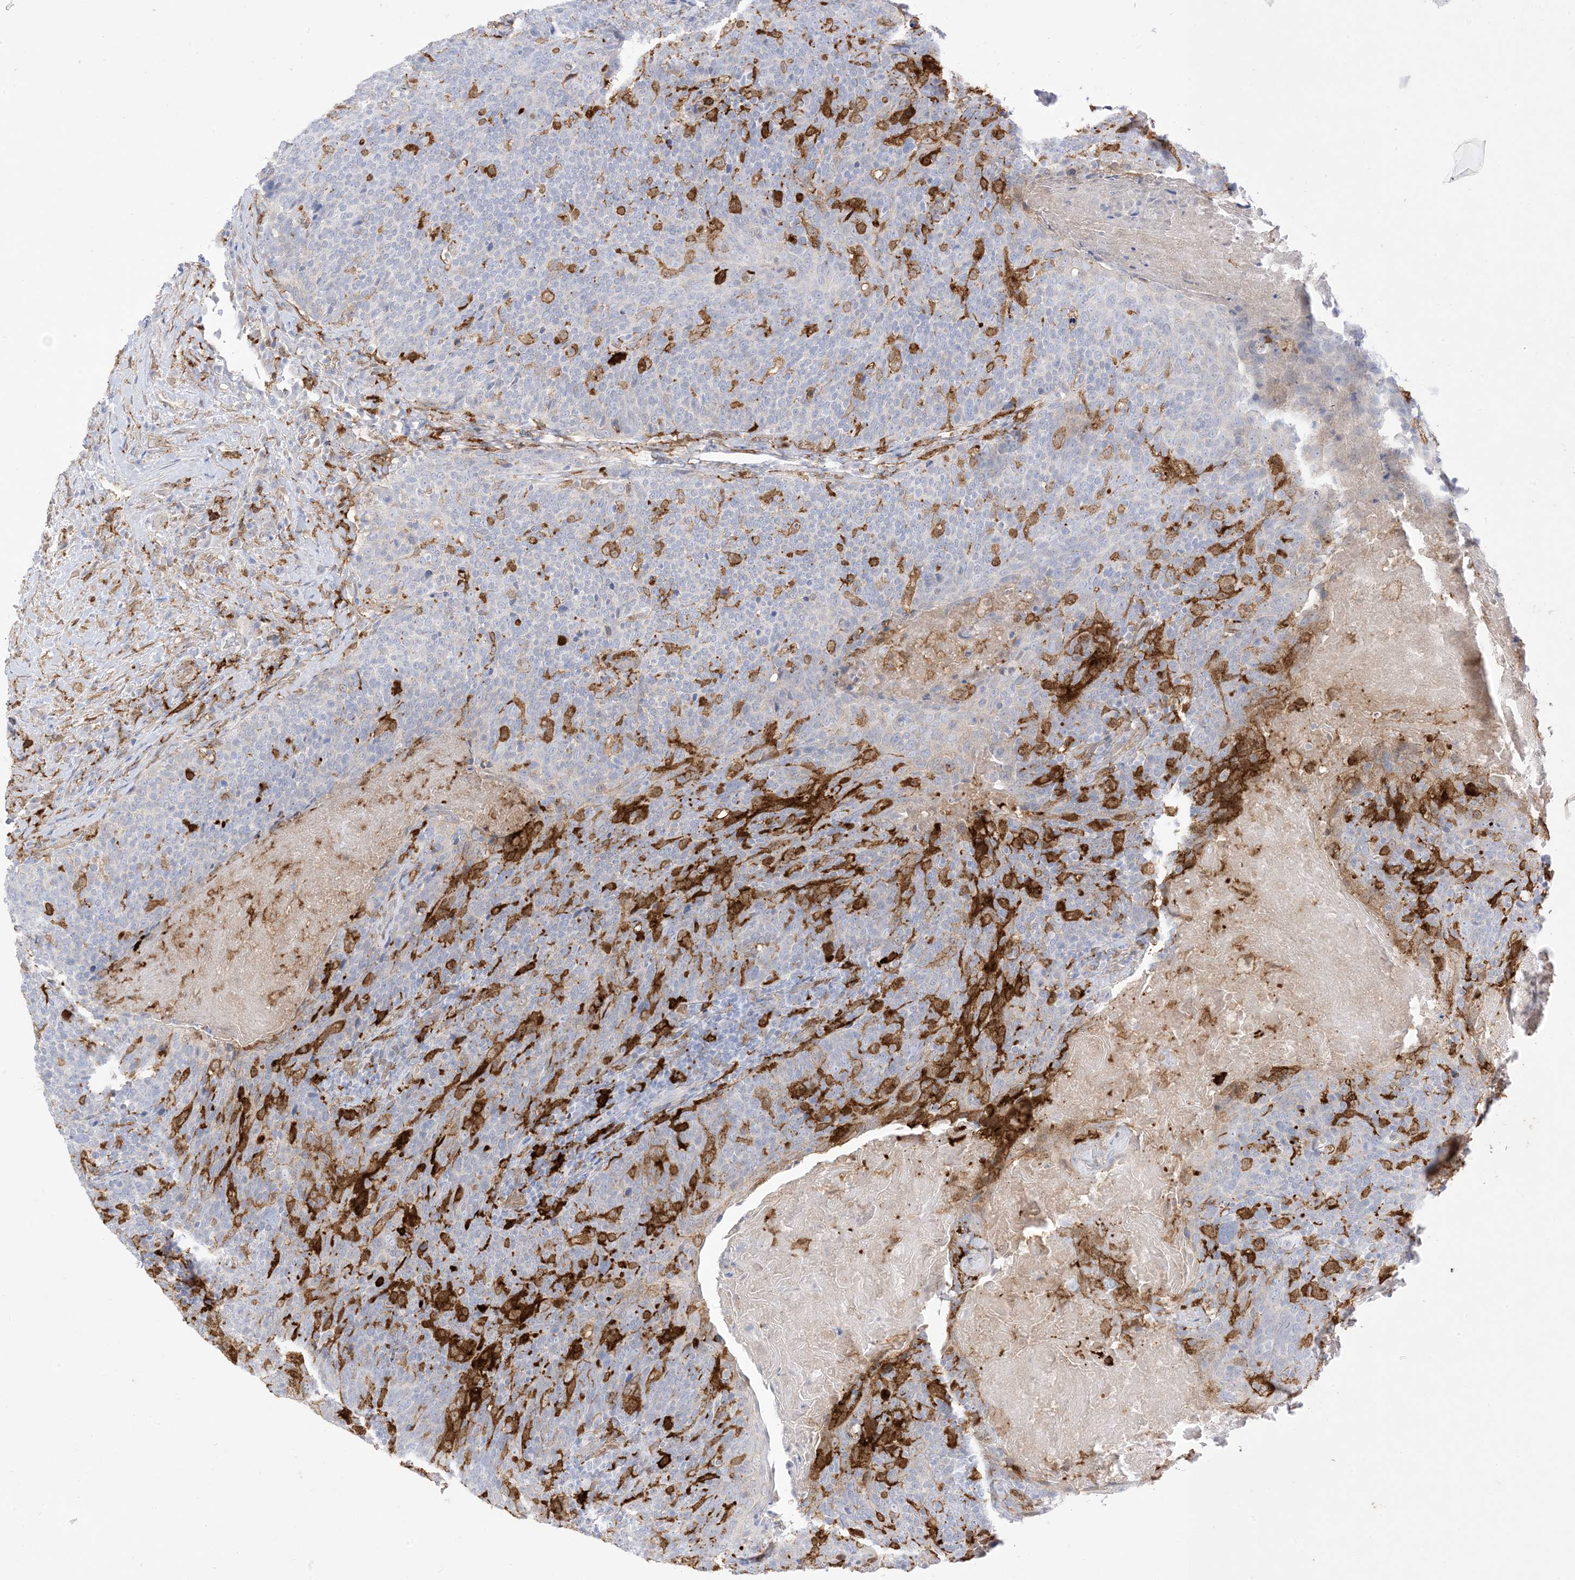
{"staining": {"intensity": "negative", "quantity": "none", "location": "none"}, "tissue": "head and neck cancer", "cell_type": "Tumor cells", "image_type": "cancer", "snomed": [{"axis": "morphology", "description": "Squamous cell carcinoma, NOS"}, {"axis": "morphology", "description": "Squamous cell carcinoma, metastatic, NOS"}, {"axis": "topography", "description": "Lymph node"}, {"axis": "topography", "description": "Head-Neck"}], "caption": "Immunohistochemistry (IHC) photomicrograph of neoplastic tissue: human head and neck metastatic squamous cell carcinoma stained with DAB (3,3'-diaminobenzidine) reveals no significant protein expression in tumor cells. The staining is performed using DAB (3,3'-diaminobenzidine) brown chromogen with nuclei counter-stained in using hematoxylin.", "gene": "GSN", "patient": {"sex": "male", "age": 62}}